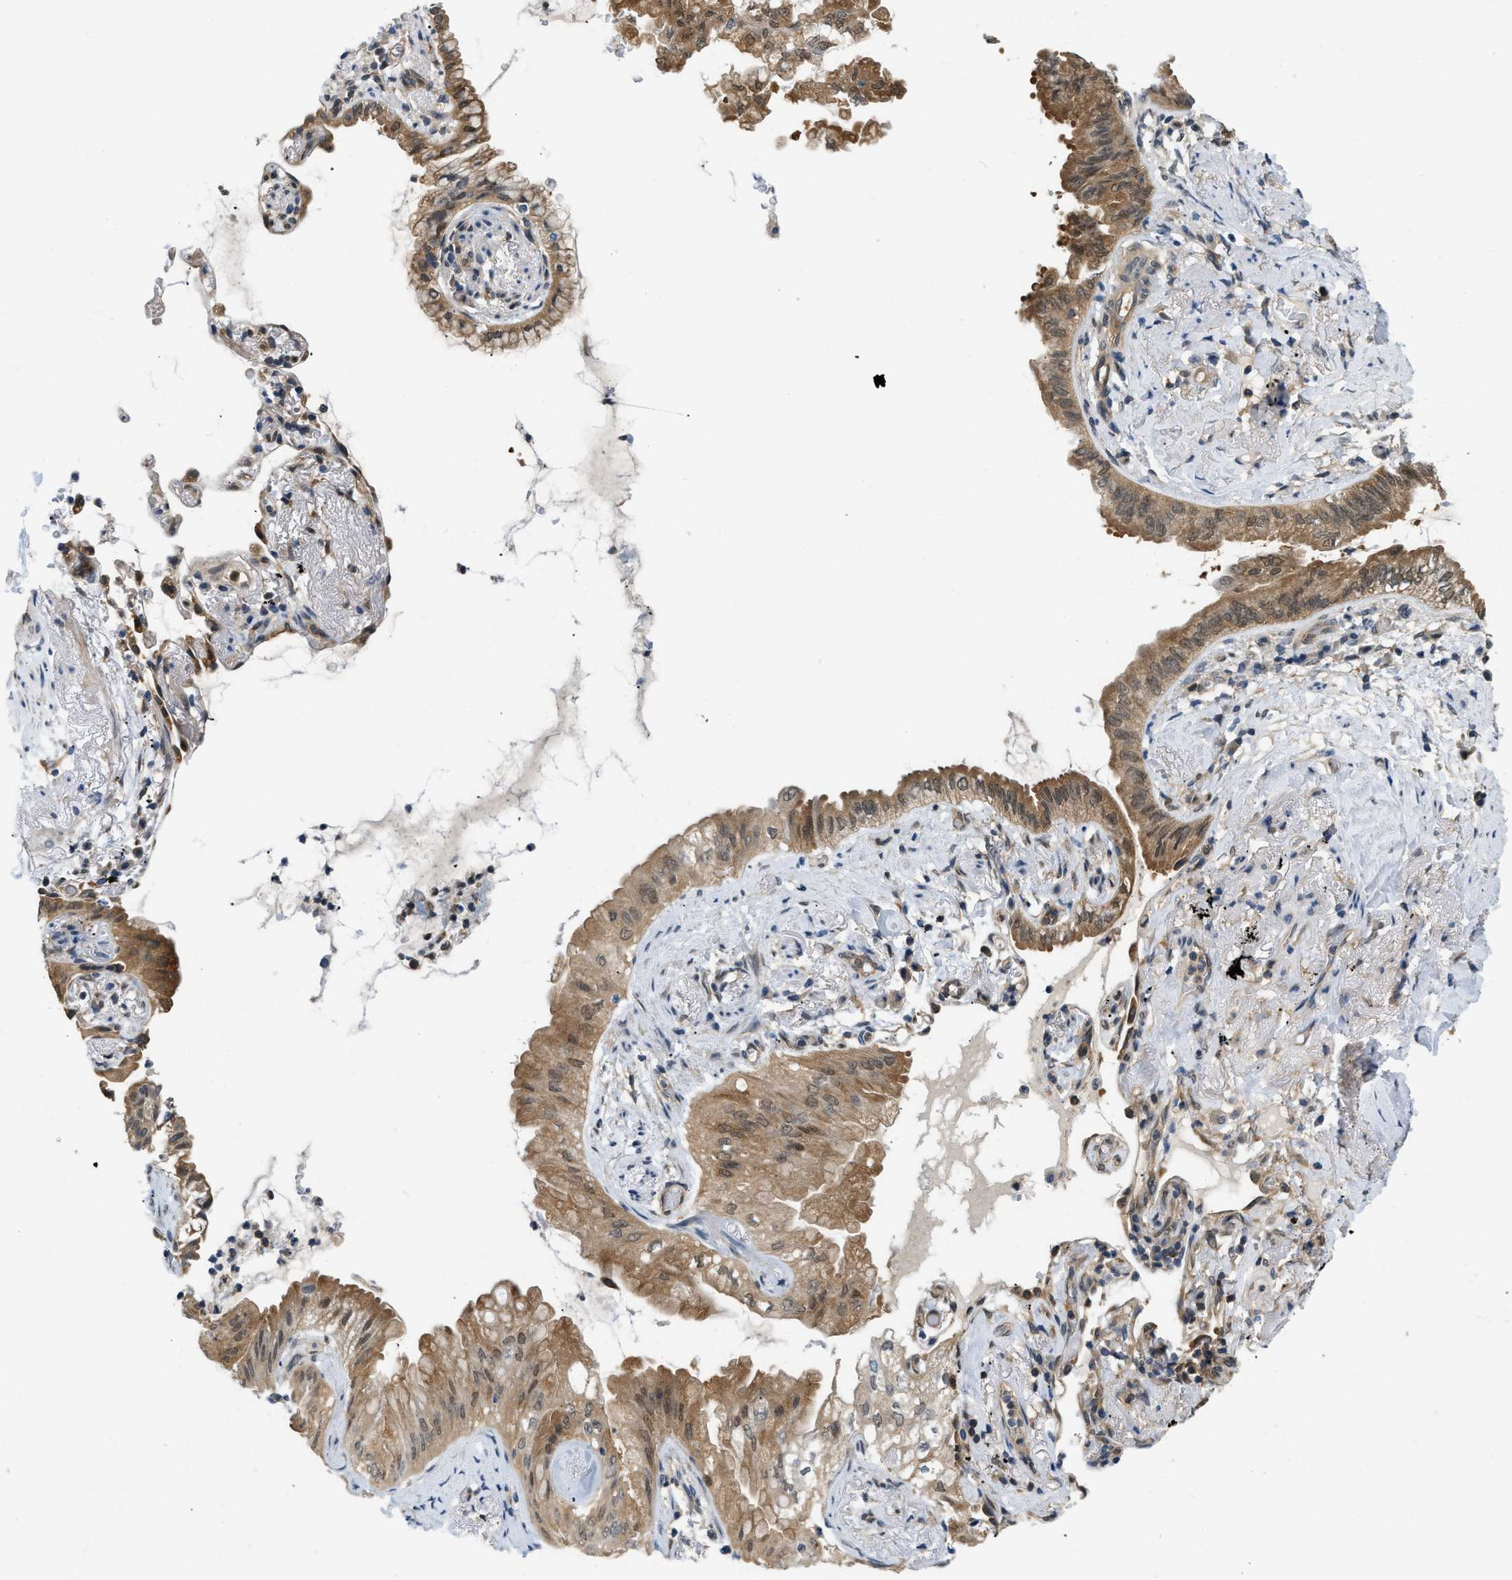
{"staining": {"intensity": "moderate", "quantity": ">75%", "location": "cytoplasmic/membranous,nuclear"}, "tissue": "lung cancer", "cell_type": "Tumor cells", "image_type": "cancer", "snomed": [{"axis": "morphology", "description": "Normal tissue, NOS"}, {"axis": "morphology", "description": "Adenocarcinoma, NOS"}, {"axis": "topography", "description": "Bronchus"}, {"axis": "topography", "description": "Lung"}], "caption": "Adenocarcinoma (lung) was stained to show a protein in brown. There is medium levels of moderate cytoplasmic/membranous and nuclear staining in about >75% of tumor cells.", "gene": "EIF4EBP2", "patient": {"sex": "female", "age": 70}}